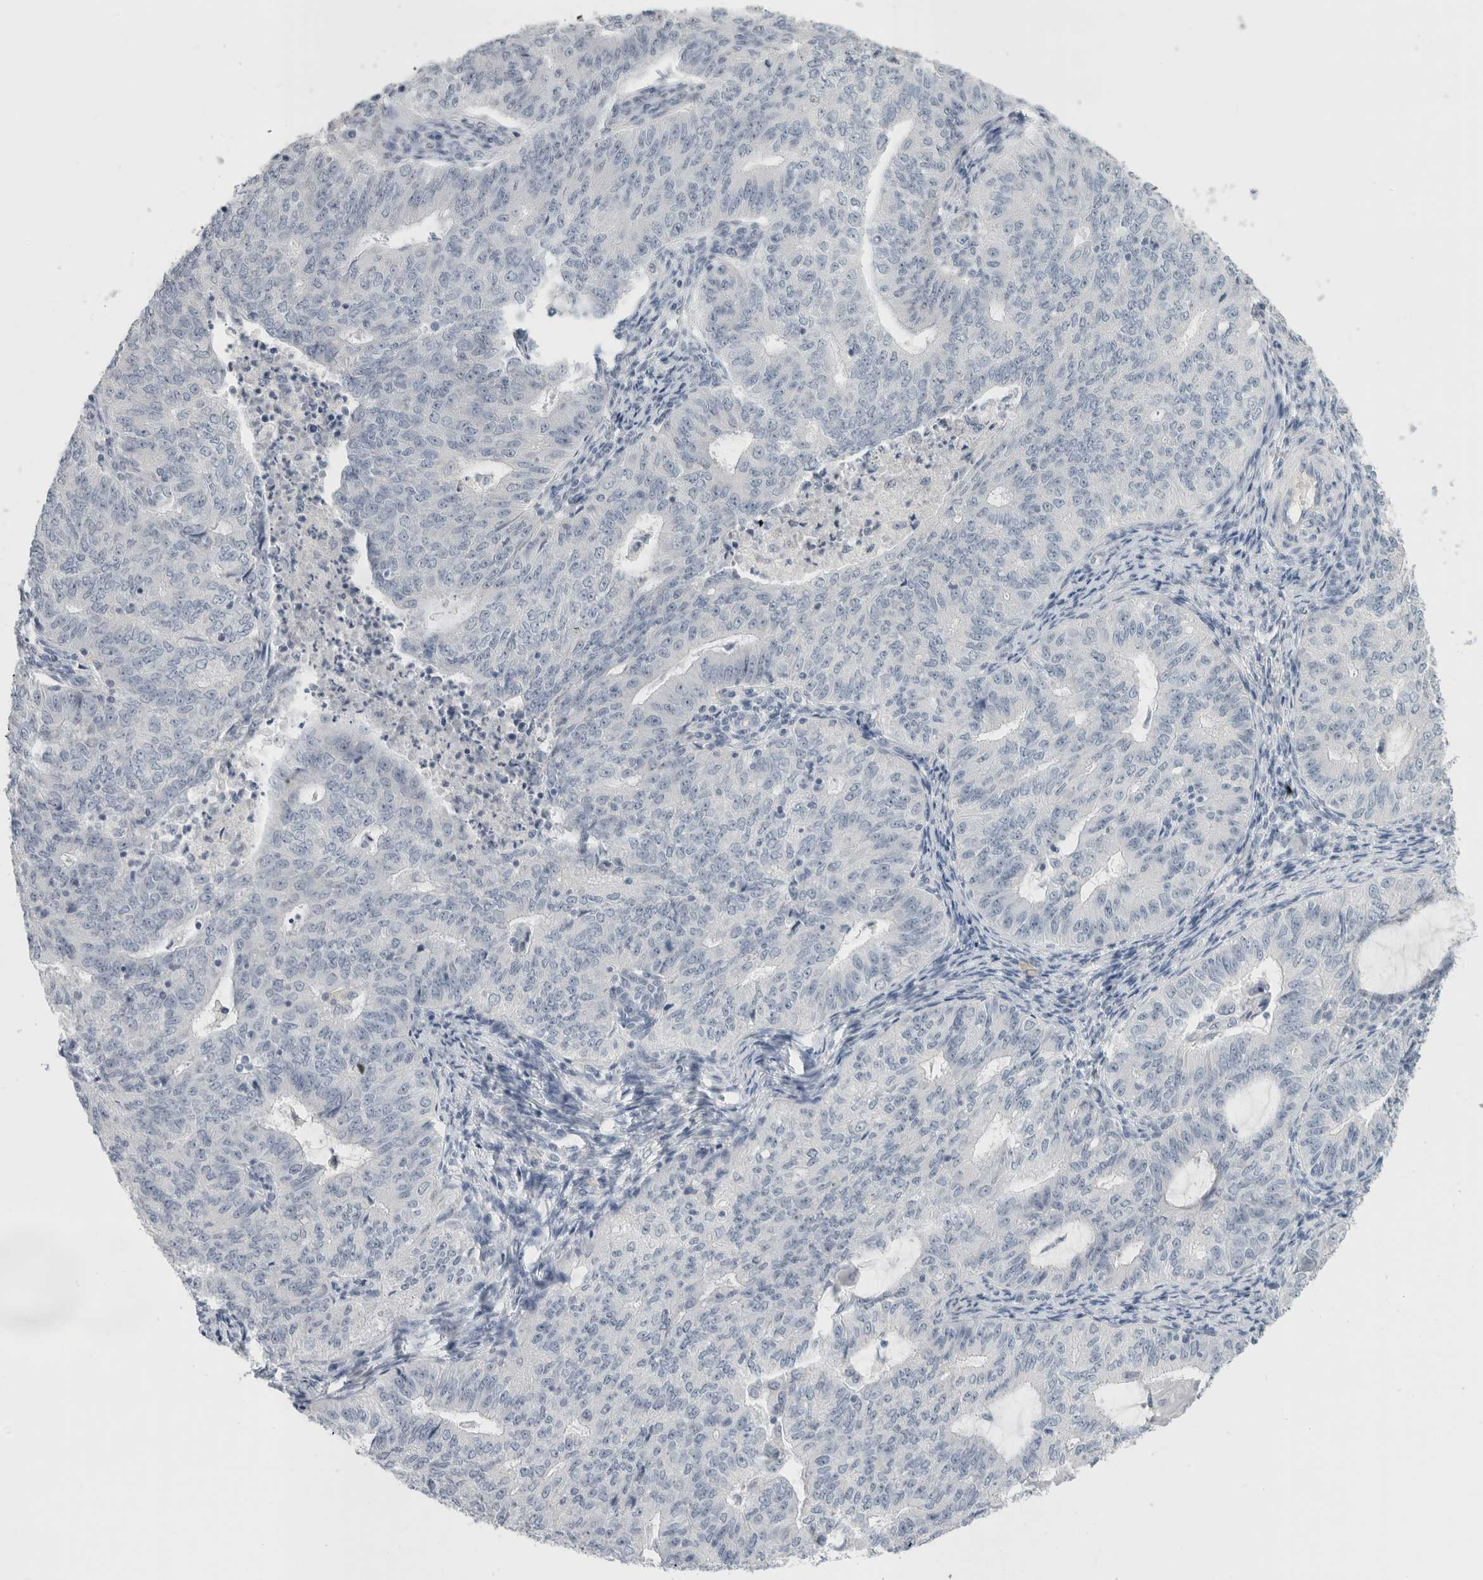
{"staining": {"intensity": "negative", "quantity": "none", "location": "none"}, "tissue": "endometrial cancer", "cell_type": "Tumor cells", "image_type": "cancer", "snomed": [{"axis": "morphology", "description": "Adenocarcinoma, NOS"}, {"axis": "topography", "description": "Endometrium"}], "caption": "This histopathology image is of endometrial cancer (adenocarcinoma) stained with immunohistochemistry to label a protein in brown with the nuclei are counter-stained blue. There is no positivity in tumor cells.", "gene": "FMR1NB", "patient": {"sex": "female", "age": 32}}